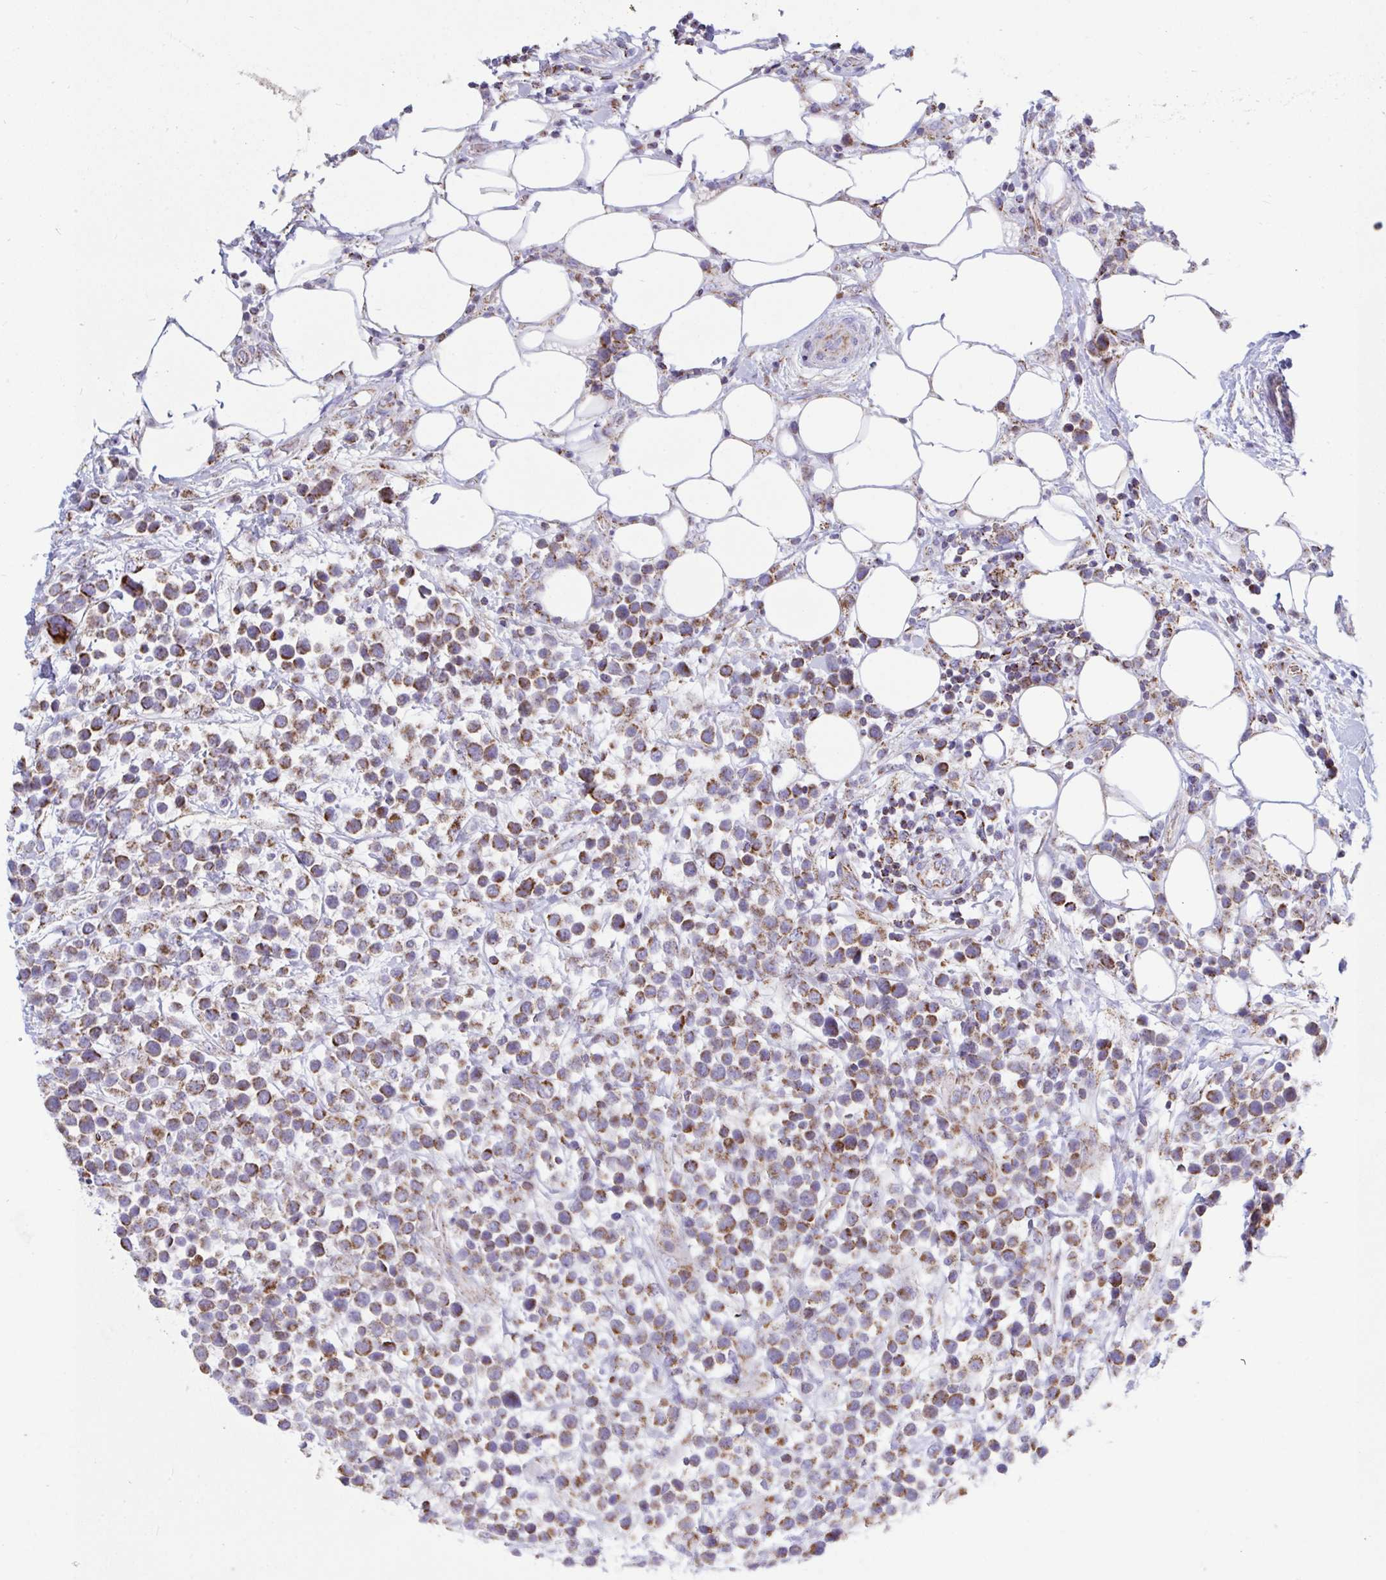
{"staining": {"intensity": "strong", "quantity": ">75%", "location": "cytoplasmic/membranous"}, "tissue": "lymphoma", "cell_type": "Tumor cells", "image_type": "cancer", "snomed": [{"axis": "morphology", "description": "Malignant lymphoma, non-Hodgkin's type, Low grade"}, {"axis": "topography", "description": "Lymph node"}], "caption": "Strong cytoplasmic/membranous expression for a protein is present in about >75% of tumor cells of low-grade malignant lymphoma, non-Hodgkin's type using immunohistochemistry.", "gene": "HSPE1", "patient": {"sex": "male", "age": 60}}